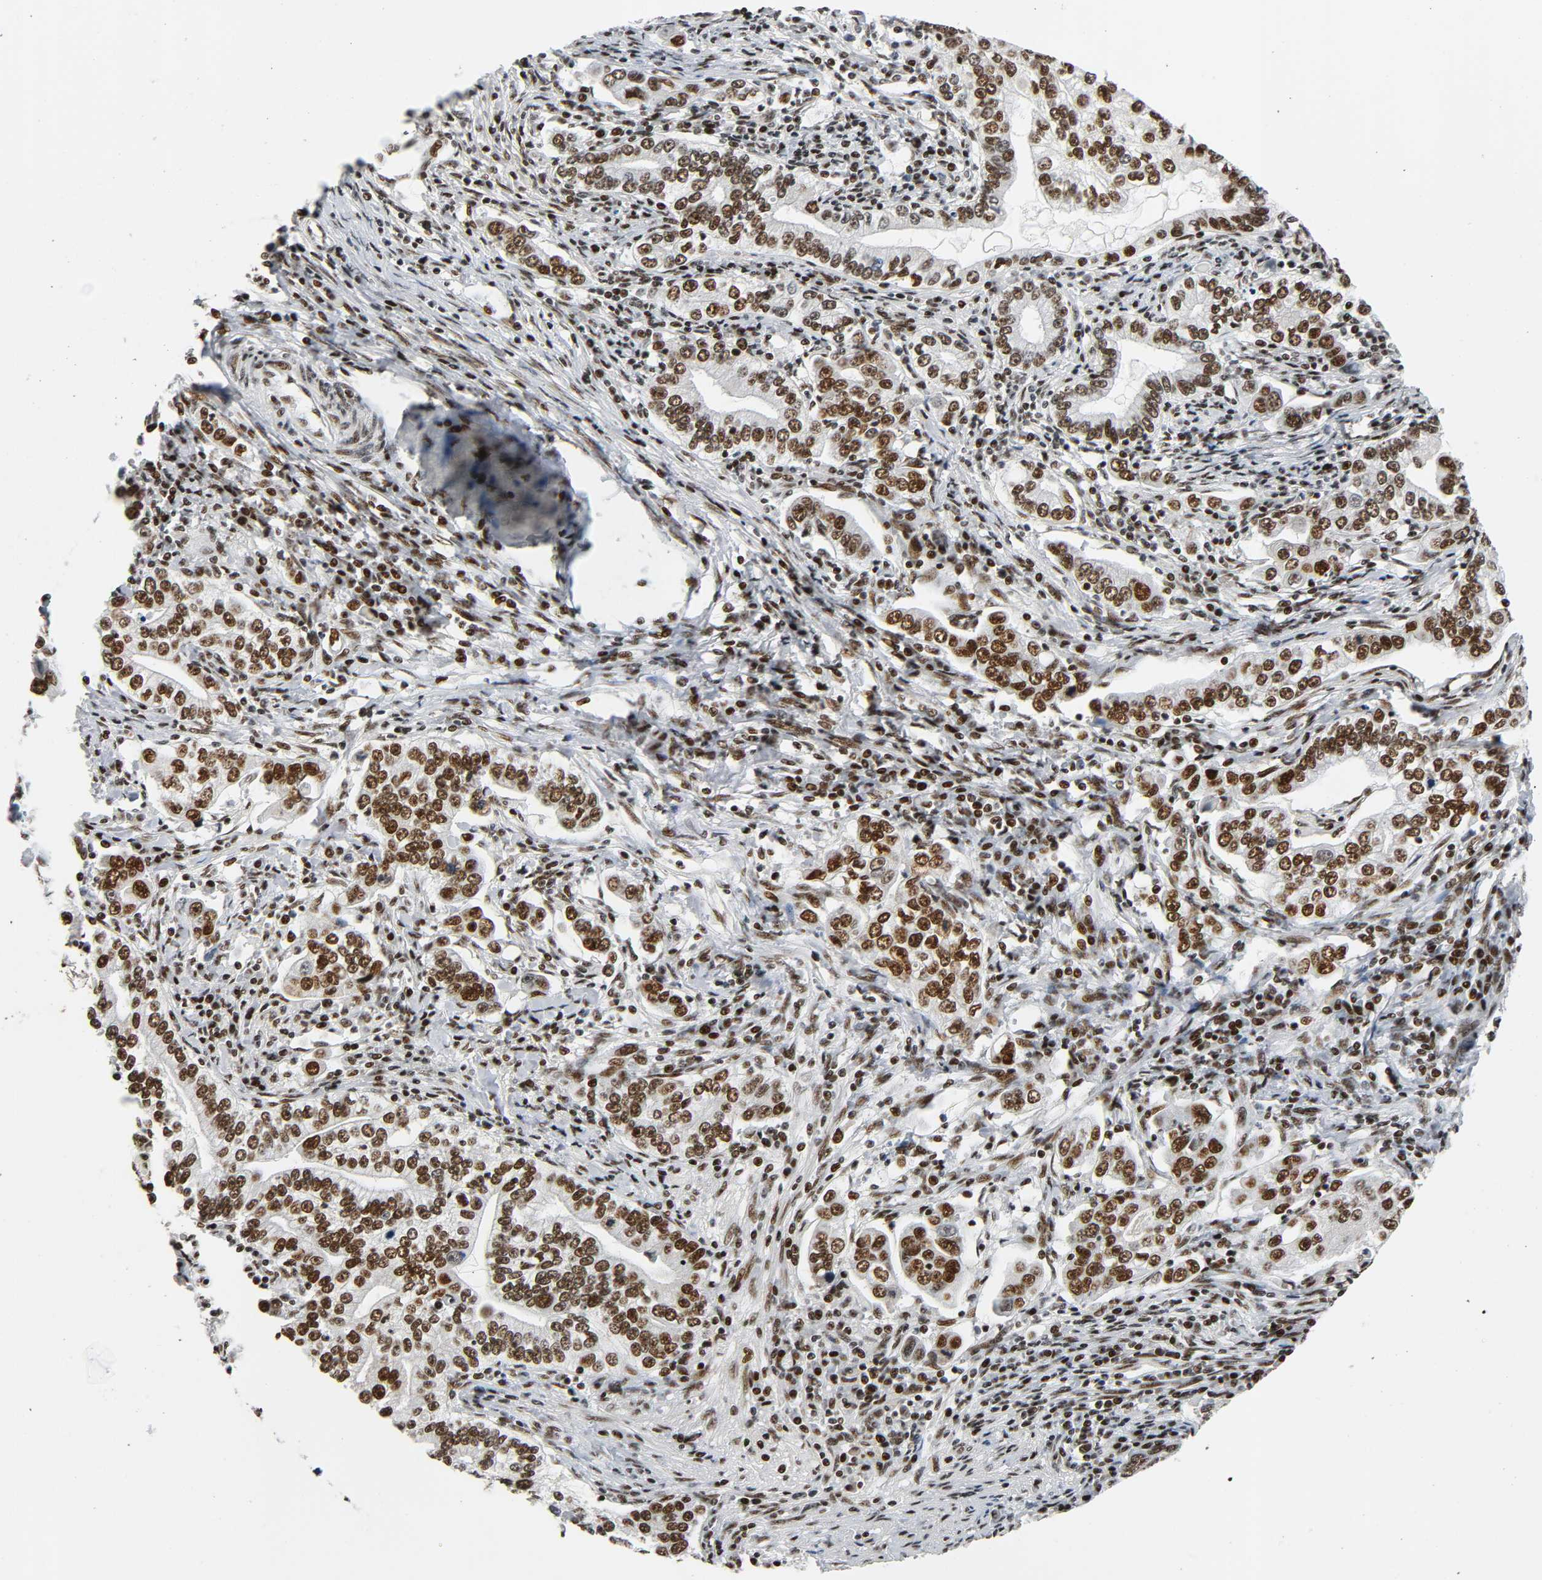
{"staining": {"intensity": "strong", "quantity": ">75%", "location": "nuclear"}, "tissue": "stomach cancer", "cell_type": "Tumor cells", "image_type": "cancer", "snomed": [{"axis": "morphology", "description": "Adenocarcinoma, NOS"}, {"axis": "topography", "description": "Stomach, lower"}], "caption": "There is high levels of strong nuclear staining in tumor cells of adenocarcinoma (stomach), as demonstrated by immunohistochemical staining (brown color).", "gene": "CDK9", "patient": {"sex": "female", "age": 72}}